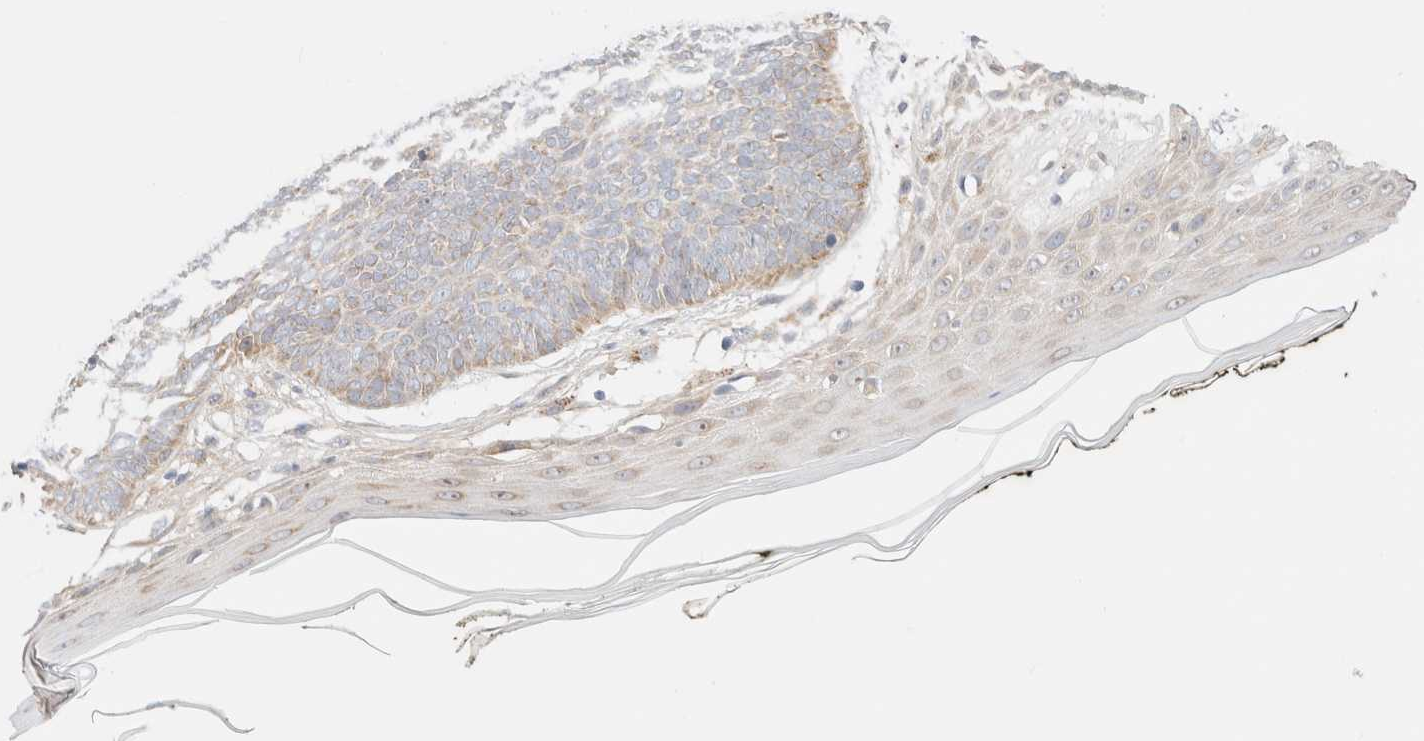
{"staining": {"intensity": "moderate", "quantity": "25%-75%", "location": "cytoplasmic/membranous"}, "tissue": "skin cancer", "cell_type": "Tumor cells", "image_type": "cancer", "snomed": [{"axis": "morphology", "description": "Normal tissue, NOS"}, {"axis": "morphology", "description": "Basal cell carcinoma"}, {"axis": "topography", "description": "Skin"}], "caption": "This photomicrograph displays immunohistochemistry (IHC) staining of human basal cell carcinoma (skin), with medium moderate cytoplasmic/membranous expression in about 25%-75% of tumor cells.", "gene": "RRP15", "patient": {"sex": "male", "age": 50}}